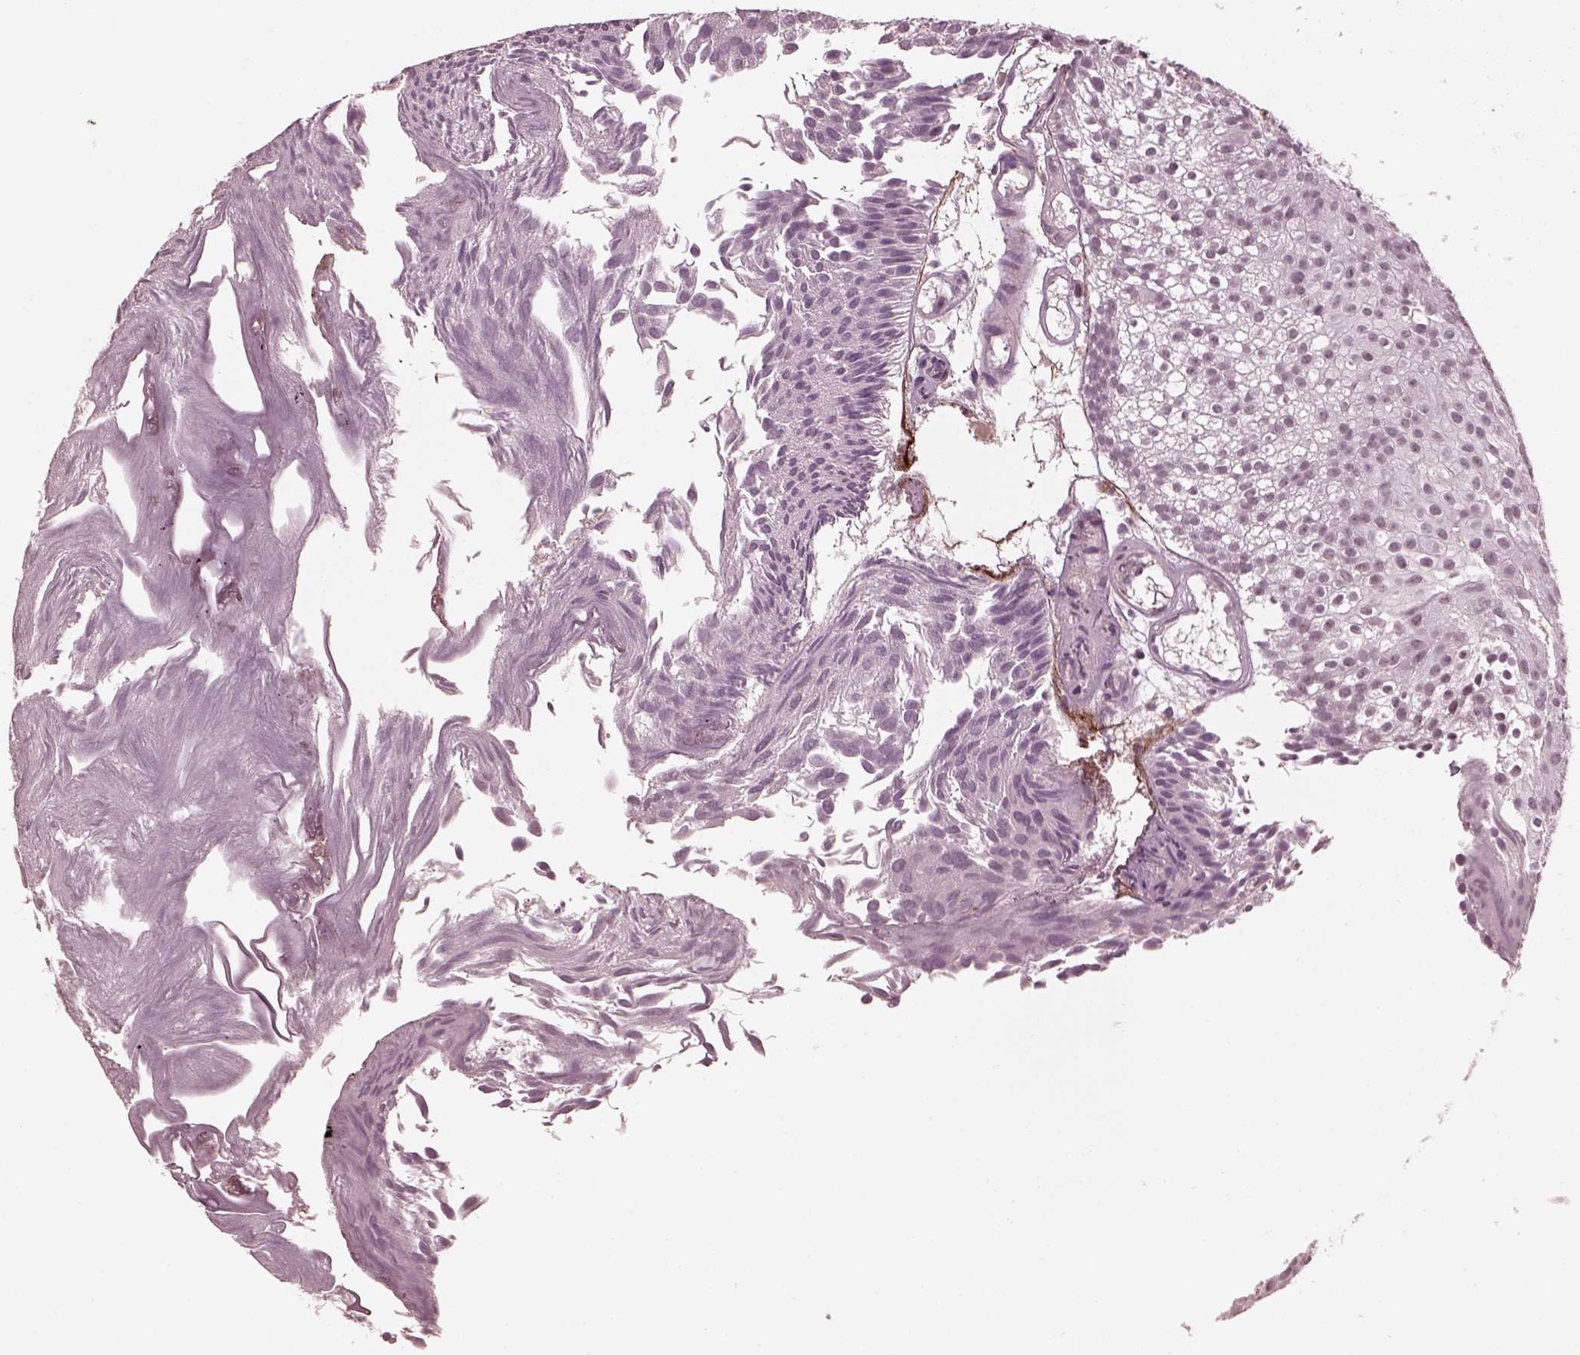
{"staining": {"intensity": "negative", "quantity": "none", "location": "none"}, "tissue": "urothelial cancer", "cell_type": "Tumor cells", "image_type": "cancer", "snomed": [{"axis": "morphology", "description": "Urothelial carcinoma, Low grade"}, {"axis": "topography", "description": "Urinary bladder"}], "caption": "Photomicrograph shows no significant protein expression in tumor cells of urothelial carcinoma (low-grade). (Immunohistochemistry (ihc), brightfield microscopy, high magnification).", "gene": "EFEMP1", "patient": {"sex": "male", "age": 70}}